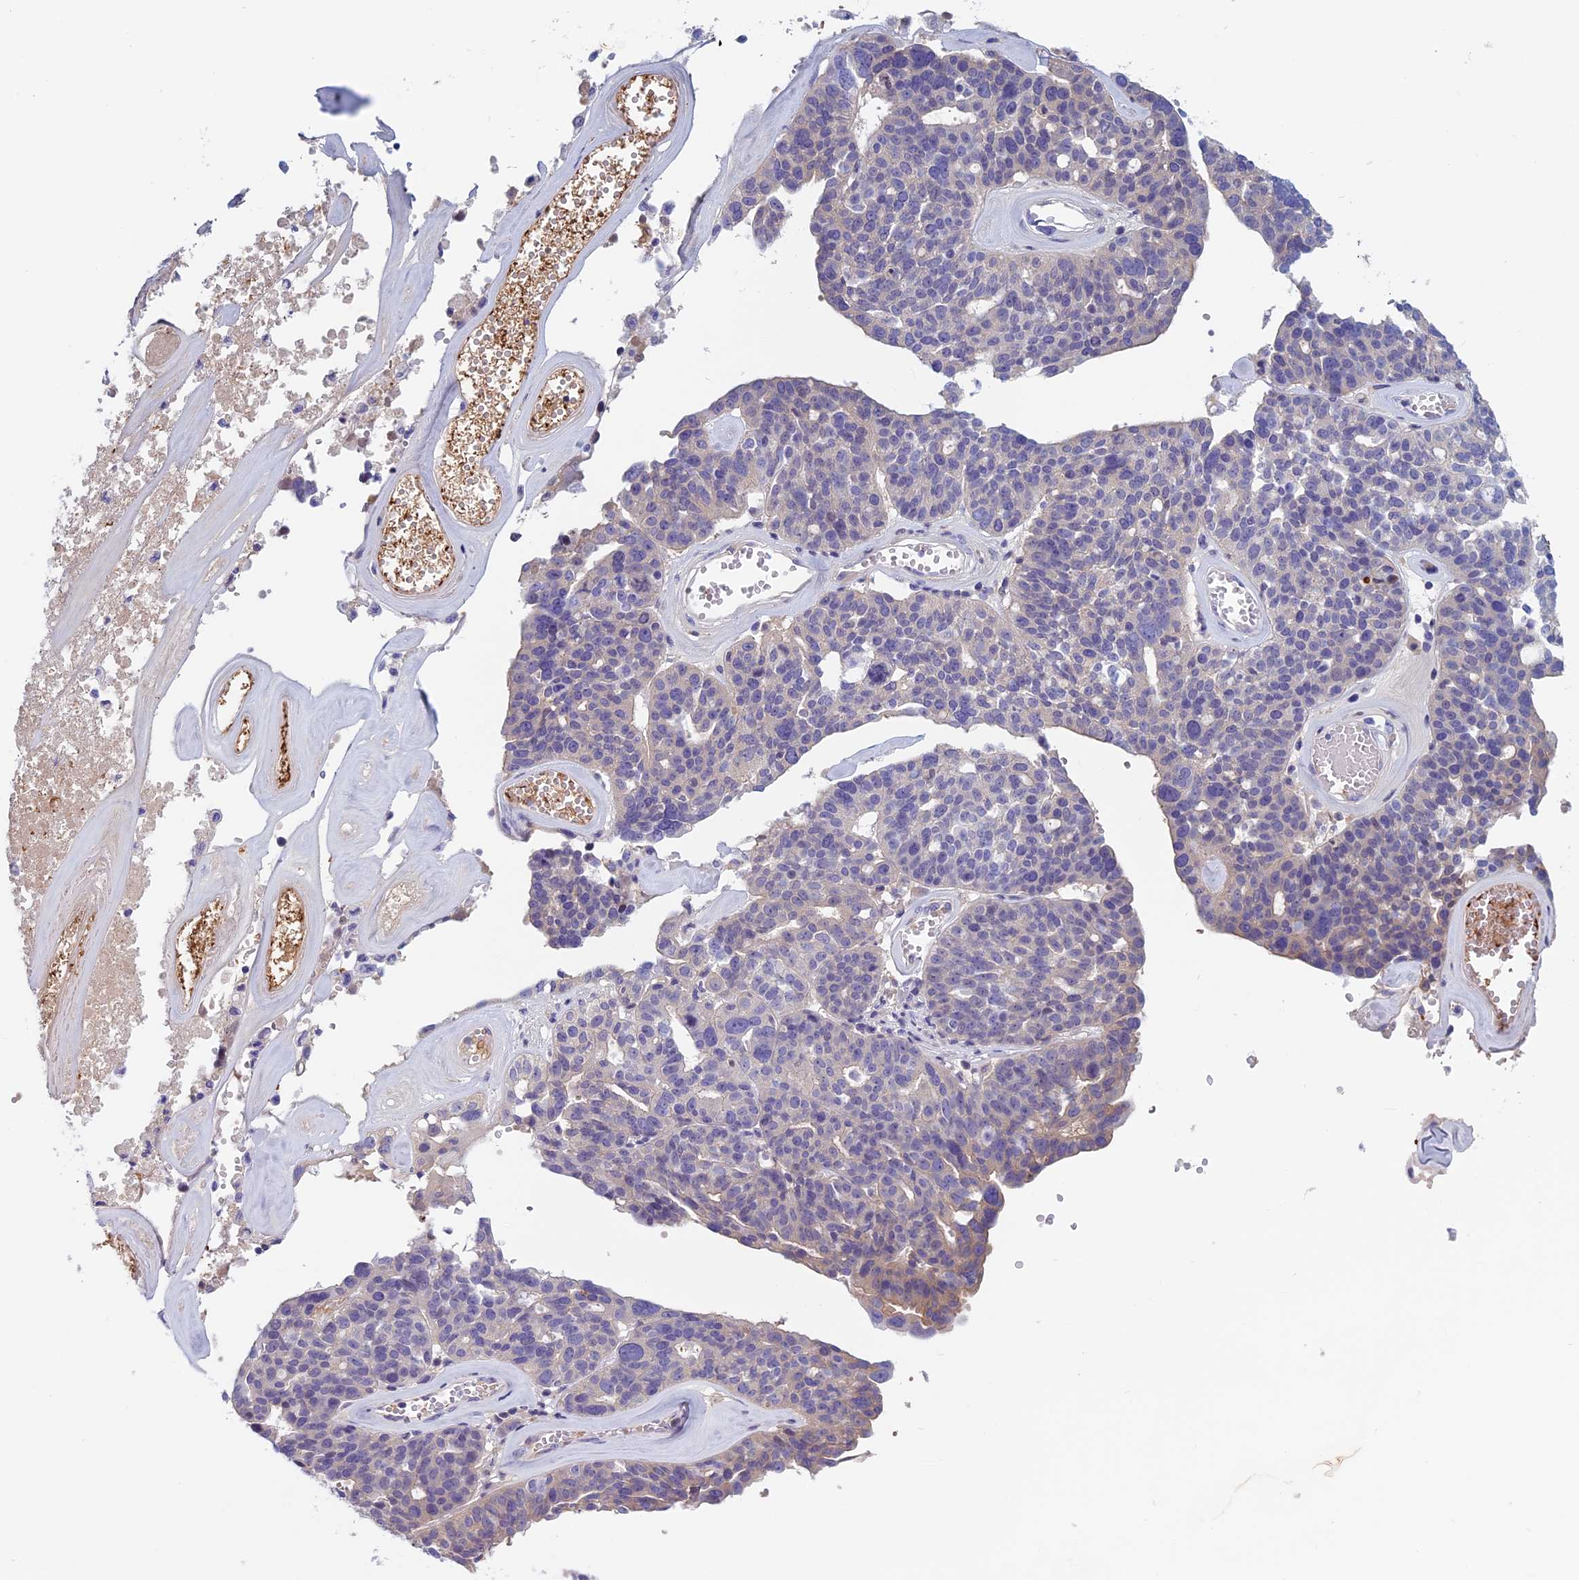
{"staining": {"intensity": "weak", "quantity": "<25%", "location": "cytoplasmic/membranous"}, "tissue": "ovarian cancer", "cell_type": "Tumor cells", "image_type": "cancer", "snomed": [{"axis": "morphology", "description": "Cystadenocarcinoma, serous, NOS"}, {"axis": "topography", "description": "Ovary"}], "caption": "DAB immunohistochemical staining of human ovarian cancer exhibits no significant staining in tumor cells.", "gene": "ANGPTL2", "patient": {"sex": "female", "age": 59}}